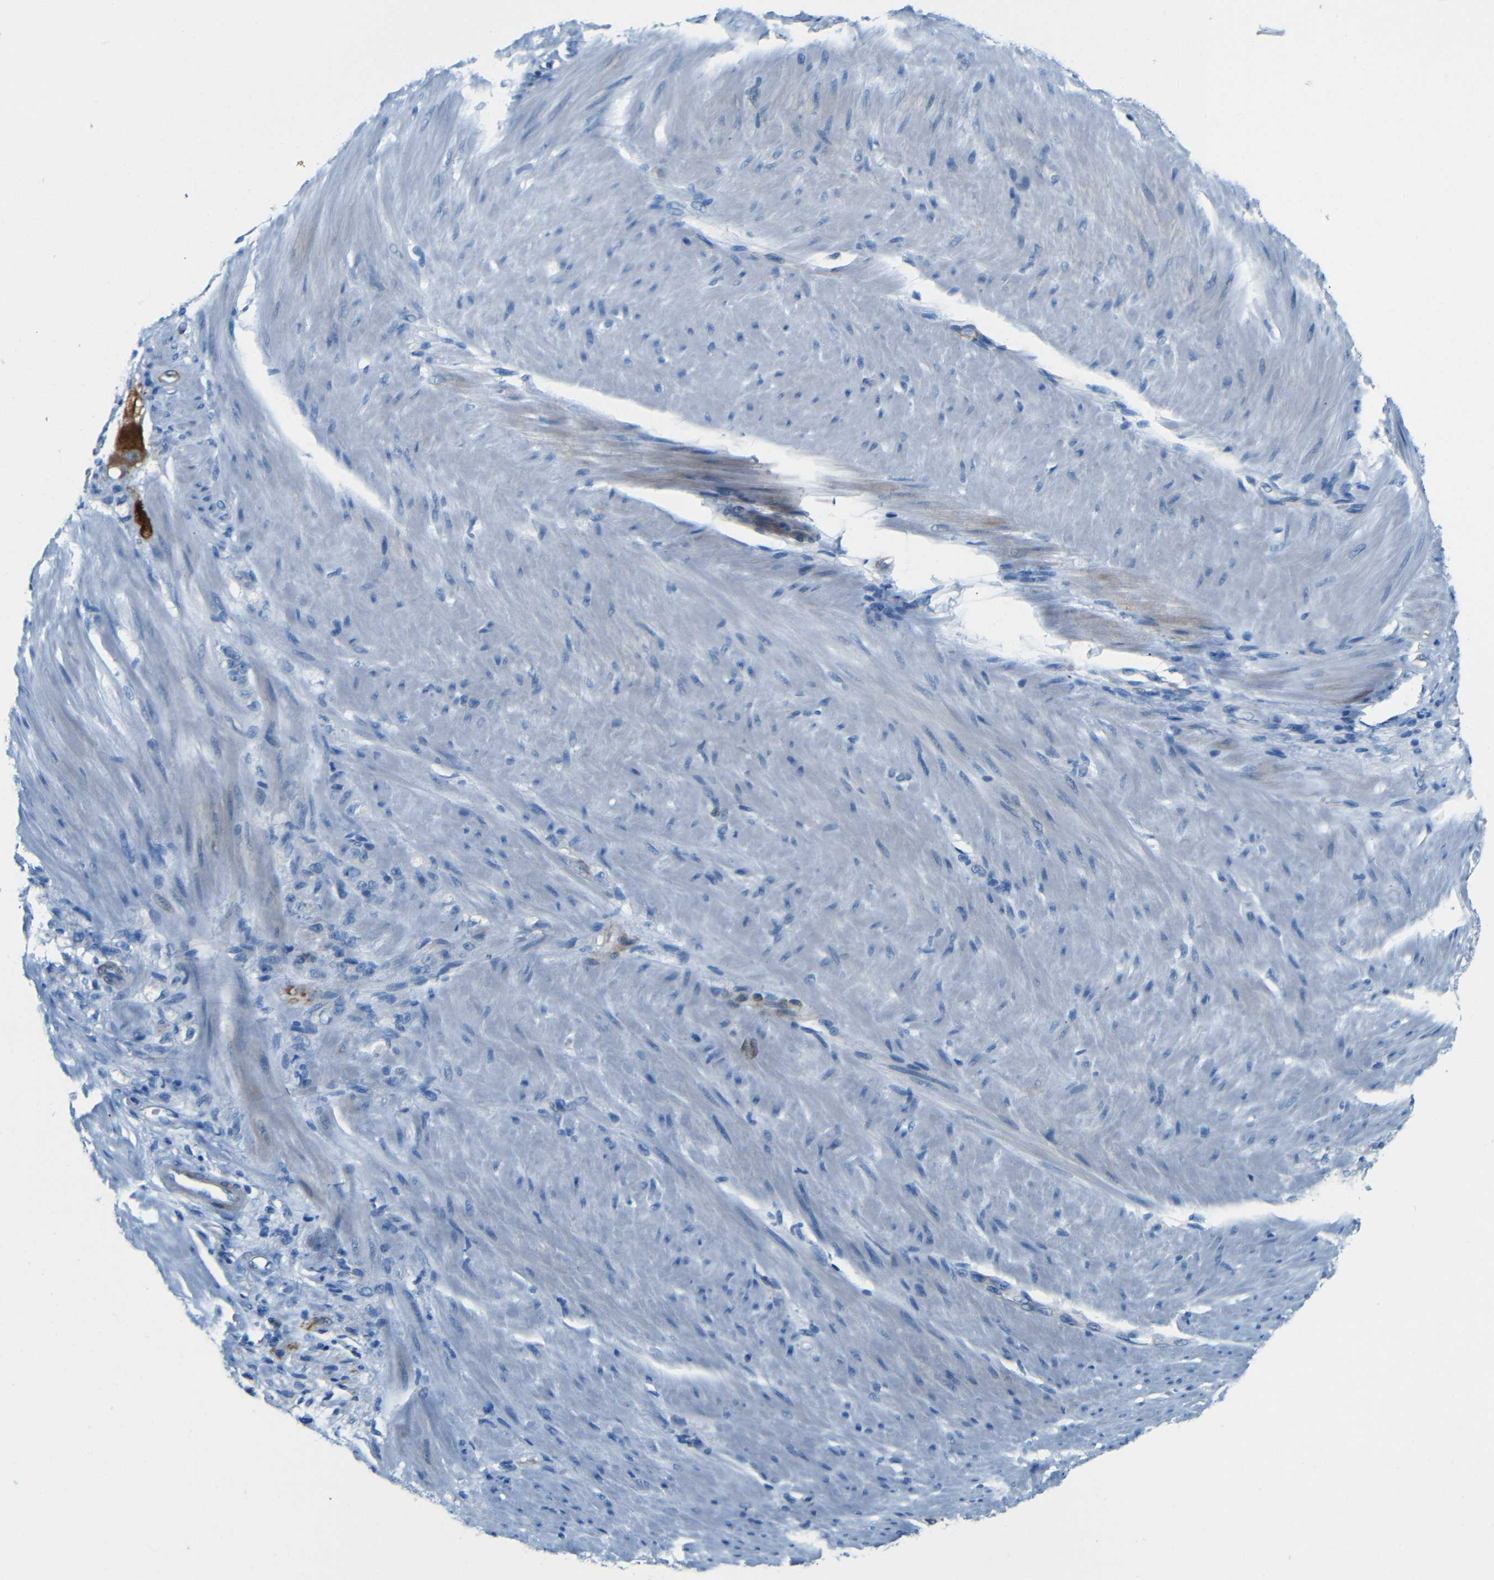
{"staining": {"intensity": "negative", "quantity": "none", "location": "none"}, "tissue": "stomach cancer", "cell_type": "Tumor cells", "image_type": "cancer", "snomed": [{"axis": "morphology", "description": "Adenocarcinoma, NOS"}, {"axis": "topography", "description": "Stomach"}], "caption": "DAB (3,3'-diaminobenzidine) immunohistochemical staining of stomach cancer (adenocarcinoma) exhibits no significant expression in tumor cells.", "gene": "MAP2", "patient": {"sex": "male", "age": 82}}